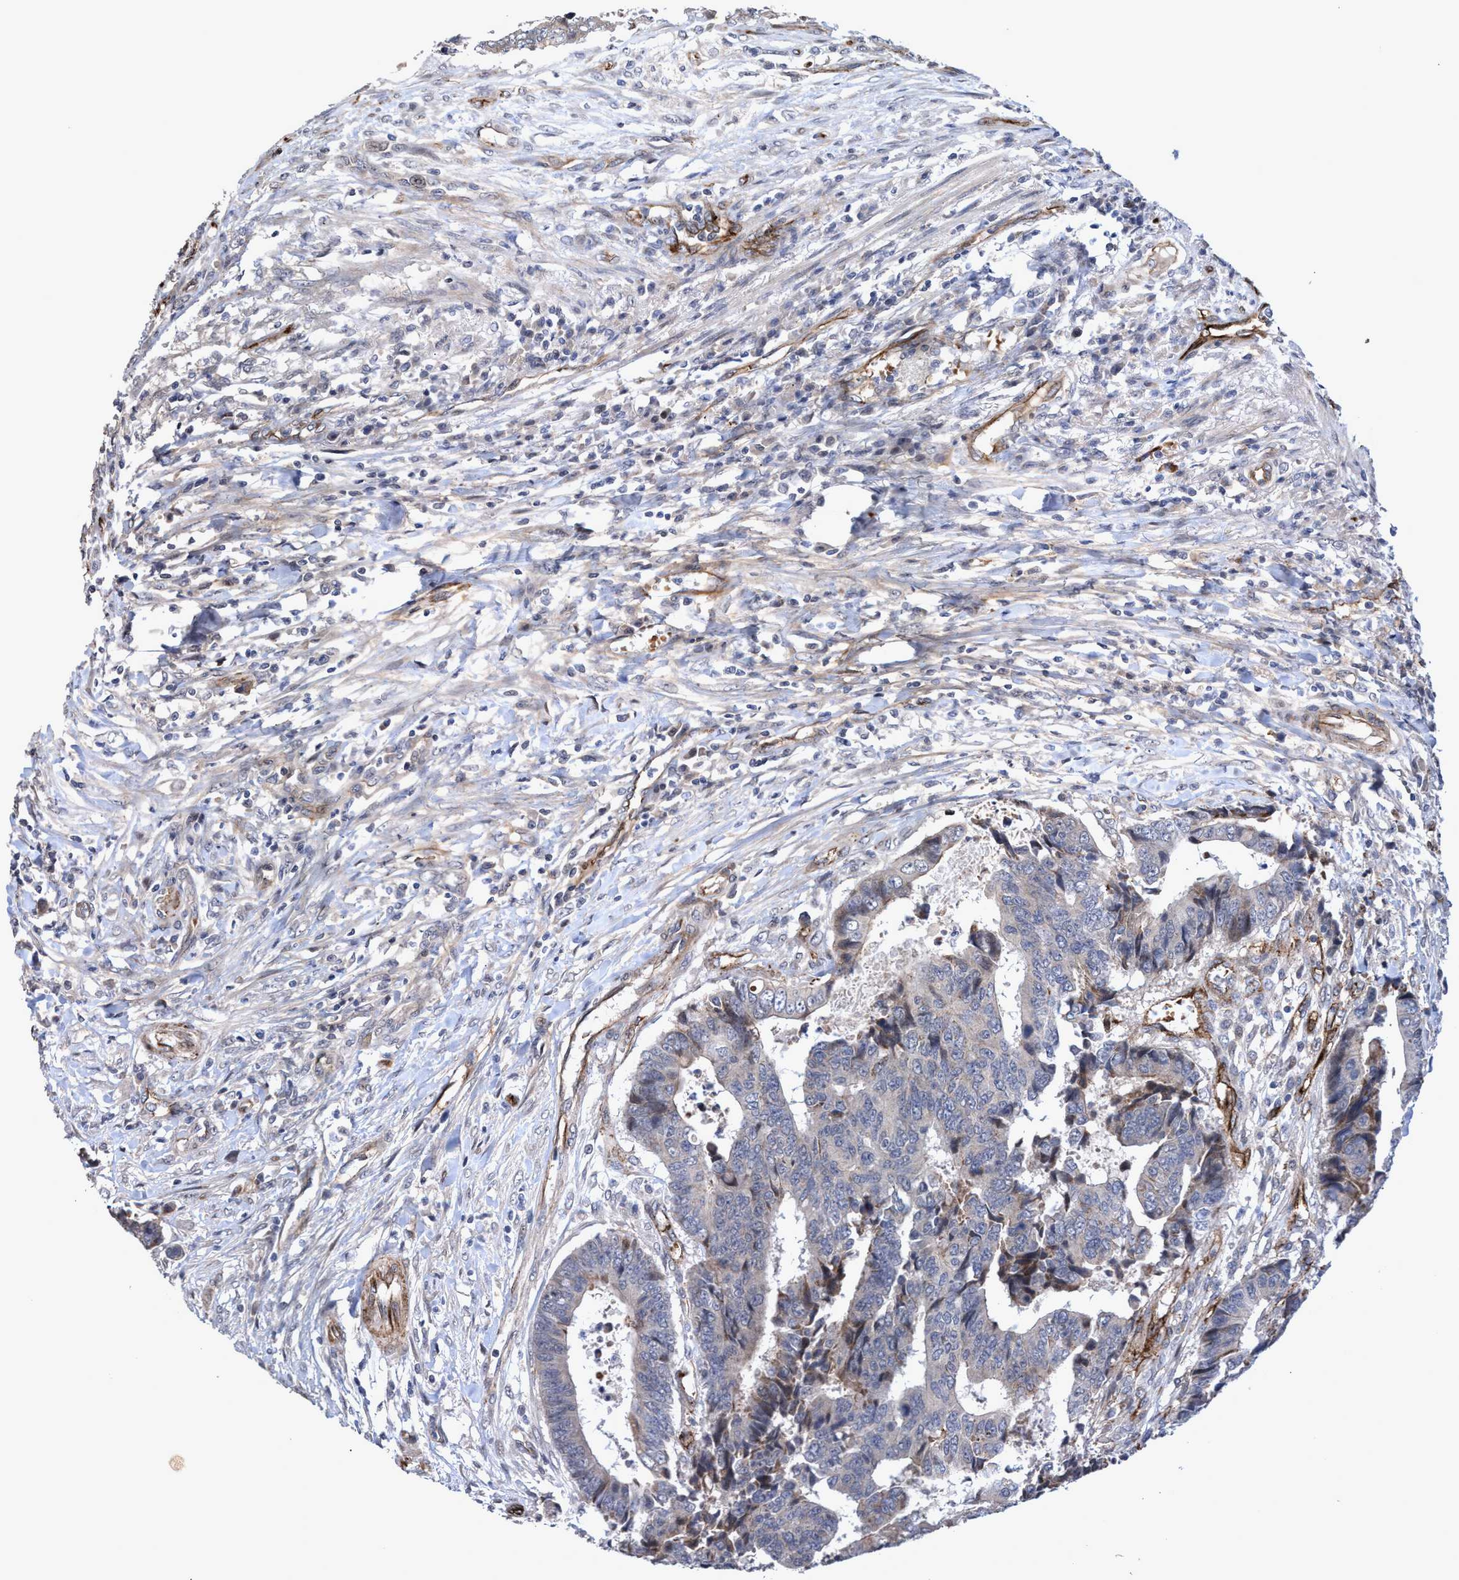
{"staining": {"intensity": "negative", "quantity": "none", "location": "none"}, "tissue": "colorectal cancer", "cell_type": "Tumor cells", "image_type": "cancer", "snomed": [{"axis": "morphology", "description": "Adenocarcinoma, NOS"}, {"axis": "topography", "description": "Rectum"}], "caption": "Protein analysis of colorectal cancer (adenocarcinoma) shows no significant staining in tumor cells.", "gene": "ZNF750", "patient": {"sex": "male", "age": 84}}